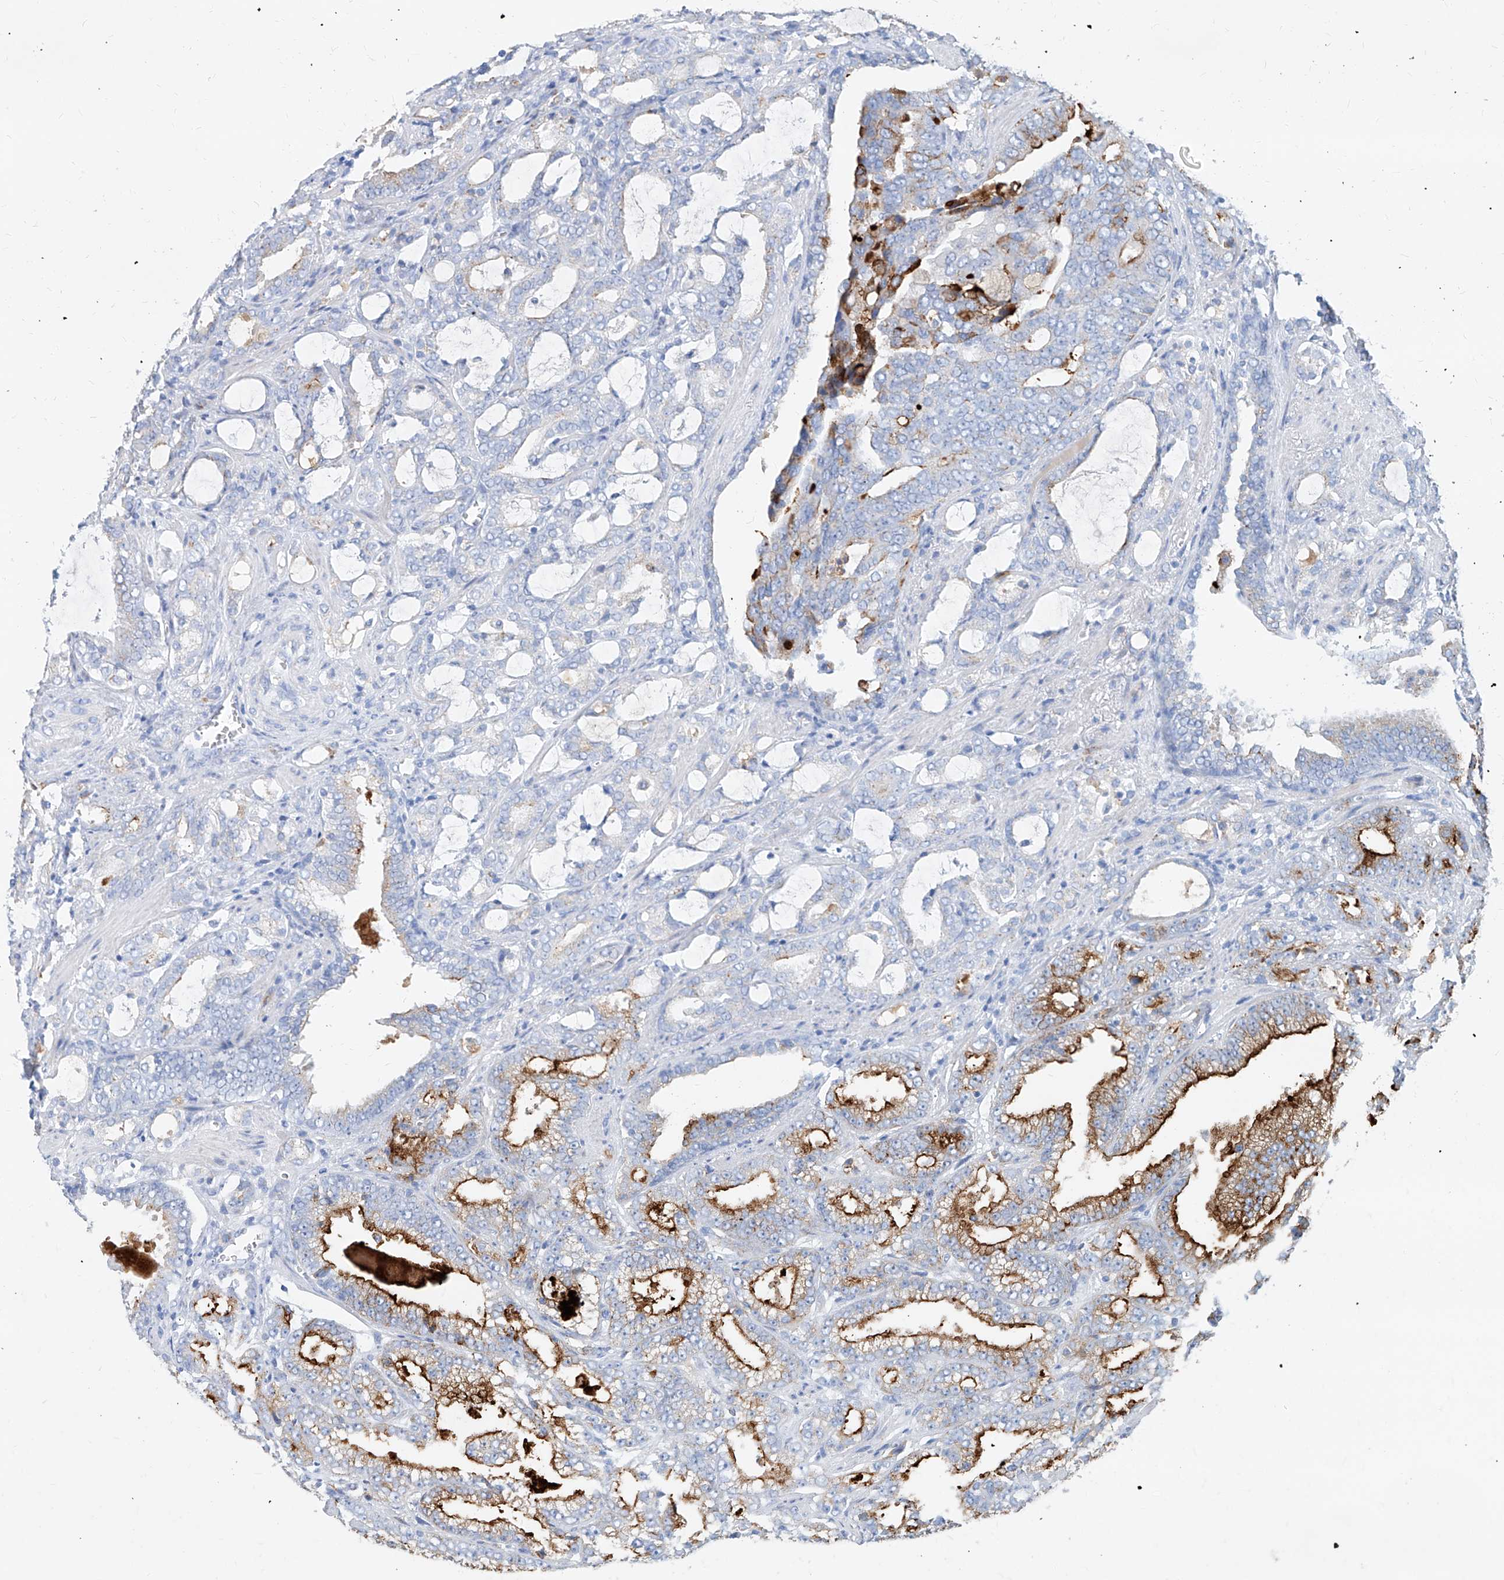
{"staining": {"intensity": "strong", "quantity": "<25%", "location": "cytoplasmic/membranous"}, "tissue": "prostate cancer", "cell_type": "Tumor cells", "image_type": "cancer", "snomed": [{"axis": "morphology", "description": "Adenocarcinoma, High grade"}, {"axis": "topography", "description": "Prostate and seminal vesicle, NOS"}], "caption": "DAB immunohistochemical staining of prostate cancer (adenocarcinoma (high-grade)) reveals strong cytoplasmic/membranous protein positivity in about <25% of tumor cells.", "gene": "SLC25A29", "patient": {"sex": "male", "age": 67}}